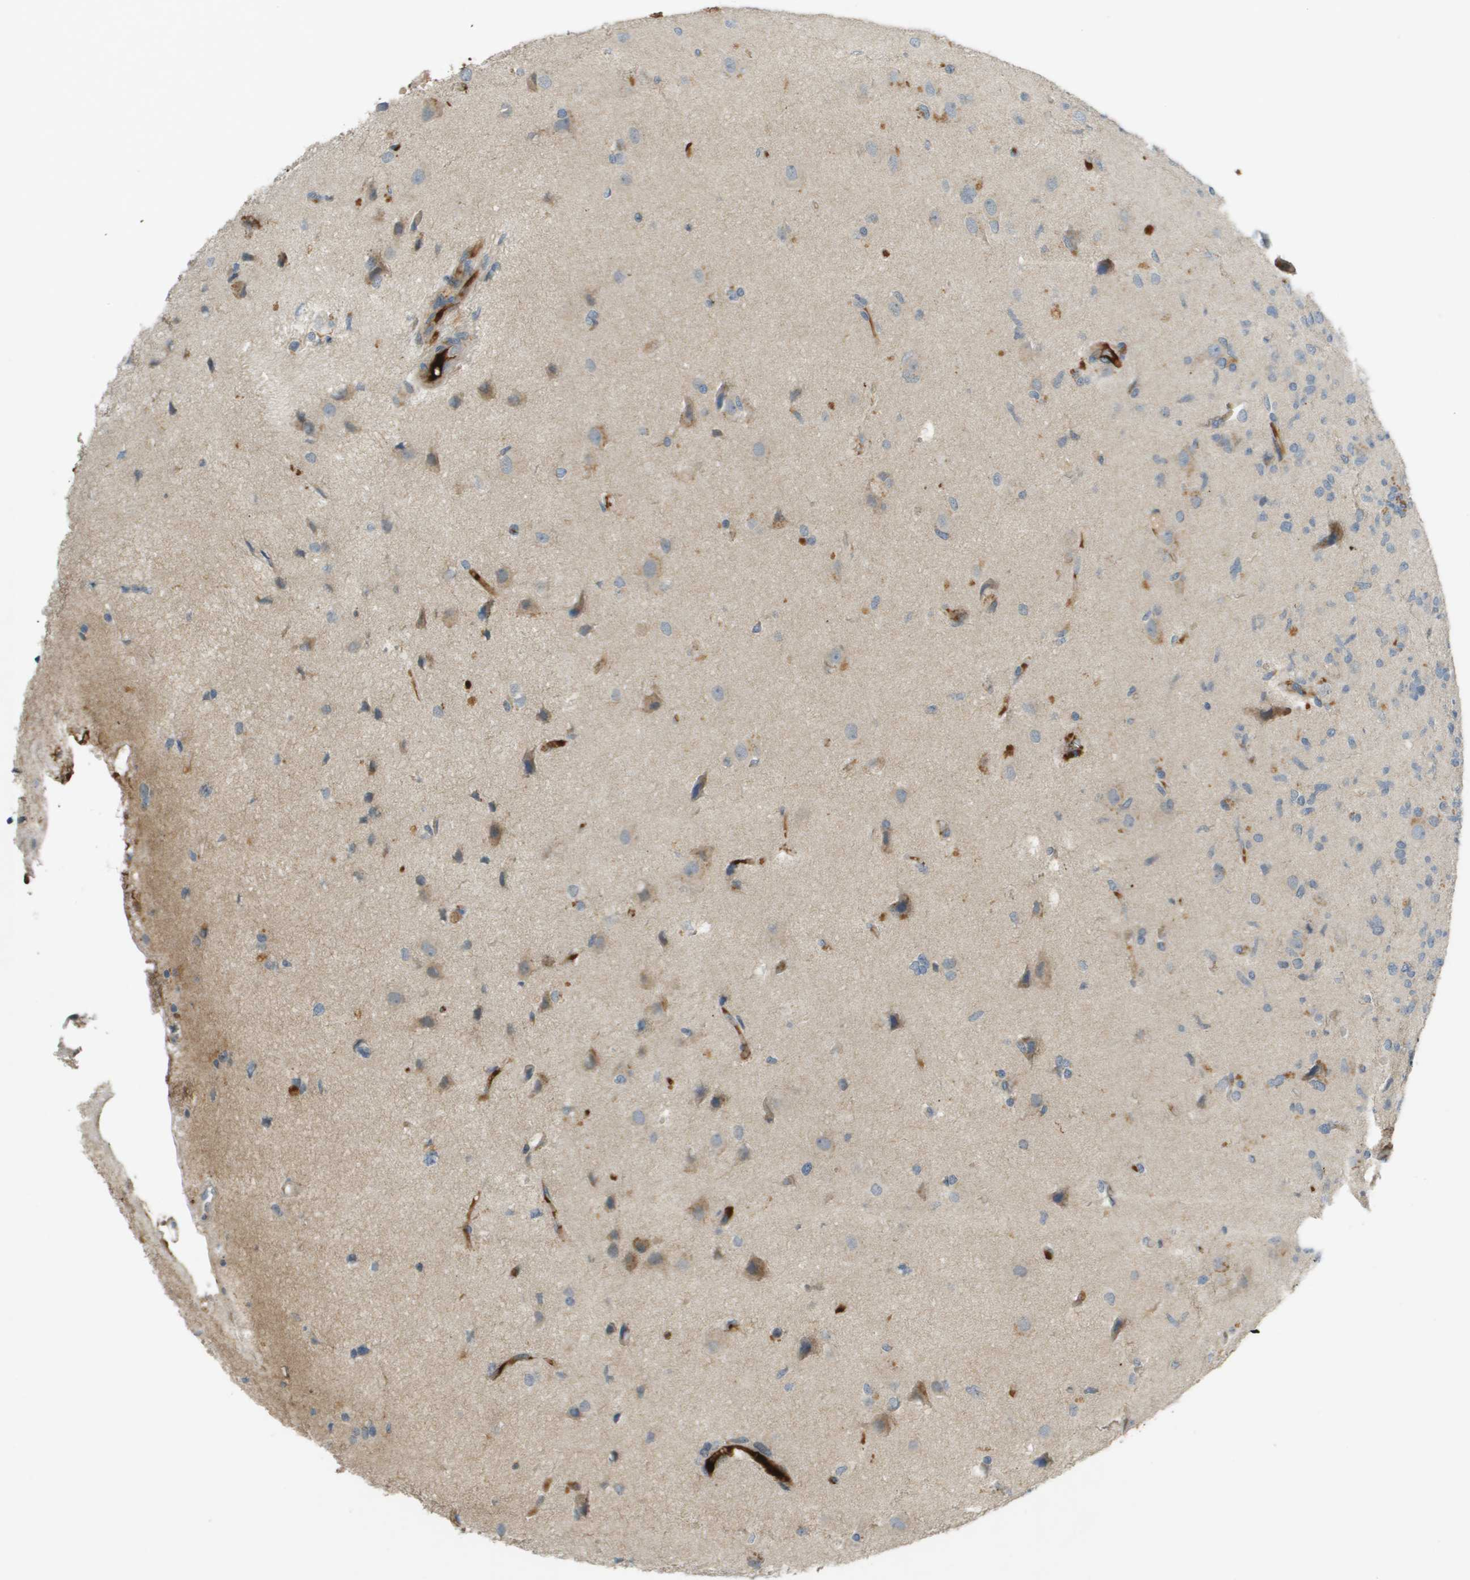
{"staining": {"intensity": "weak", "quantity": "<25%", "location": "cytoplasmic/membranous"}, "tissue": "glioma", "cell_type": "Tumor cells", "image_type": "cancer", "snomed": [{"axis": "morphology", "description": "Glioma, malignant, High grade"}, {"axis": "topography", "description": "Brain"}], "caption": "Immunohistochemical staining of glioma shows no significant staining in tumor cells.", "gene": "VTN", "patient": {"sex": "female", "age": 59}}